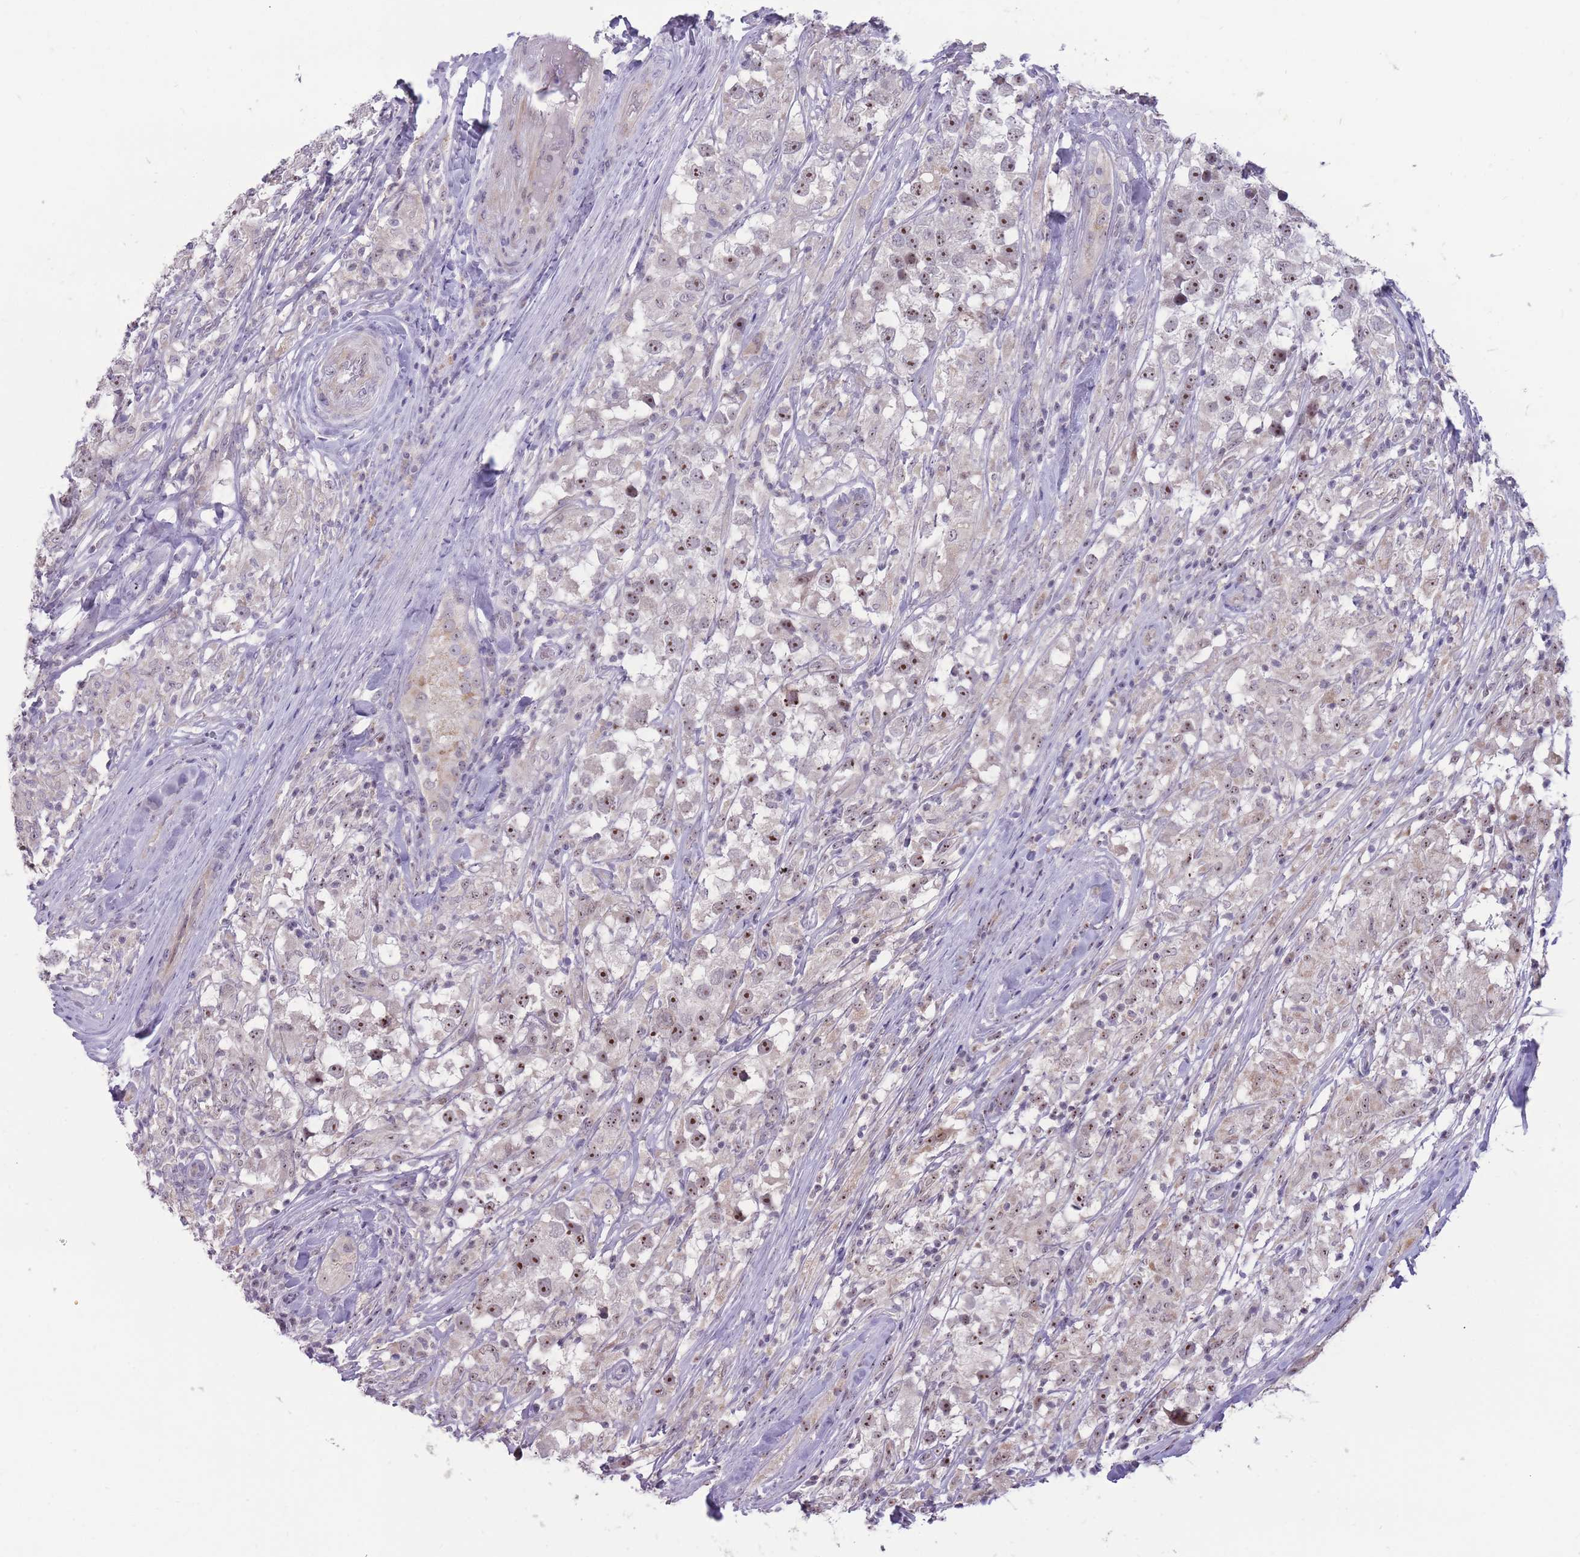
{"staining": {"intensity": "moderate", "quantity": ">75%", "location": "nuclear"}, "tissue": "testis cancer", "cell_type": "Tumor cells", "image_type": "cancer", "snomed": [{"axis": "morphology", "description": "Seminoma, NOS"}, {"axis": "topography", "description": "Testis"}], "caption": "Testis cancer (seminoma) was stained to show a protein in brown. There is medium levels of moderate nuclear positivity in about >75% of tumor cells.", "gene": "MCIDAS", "patient": {"sex": "male", "age": 46}}